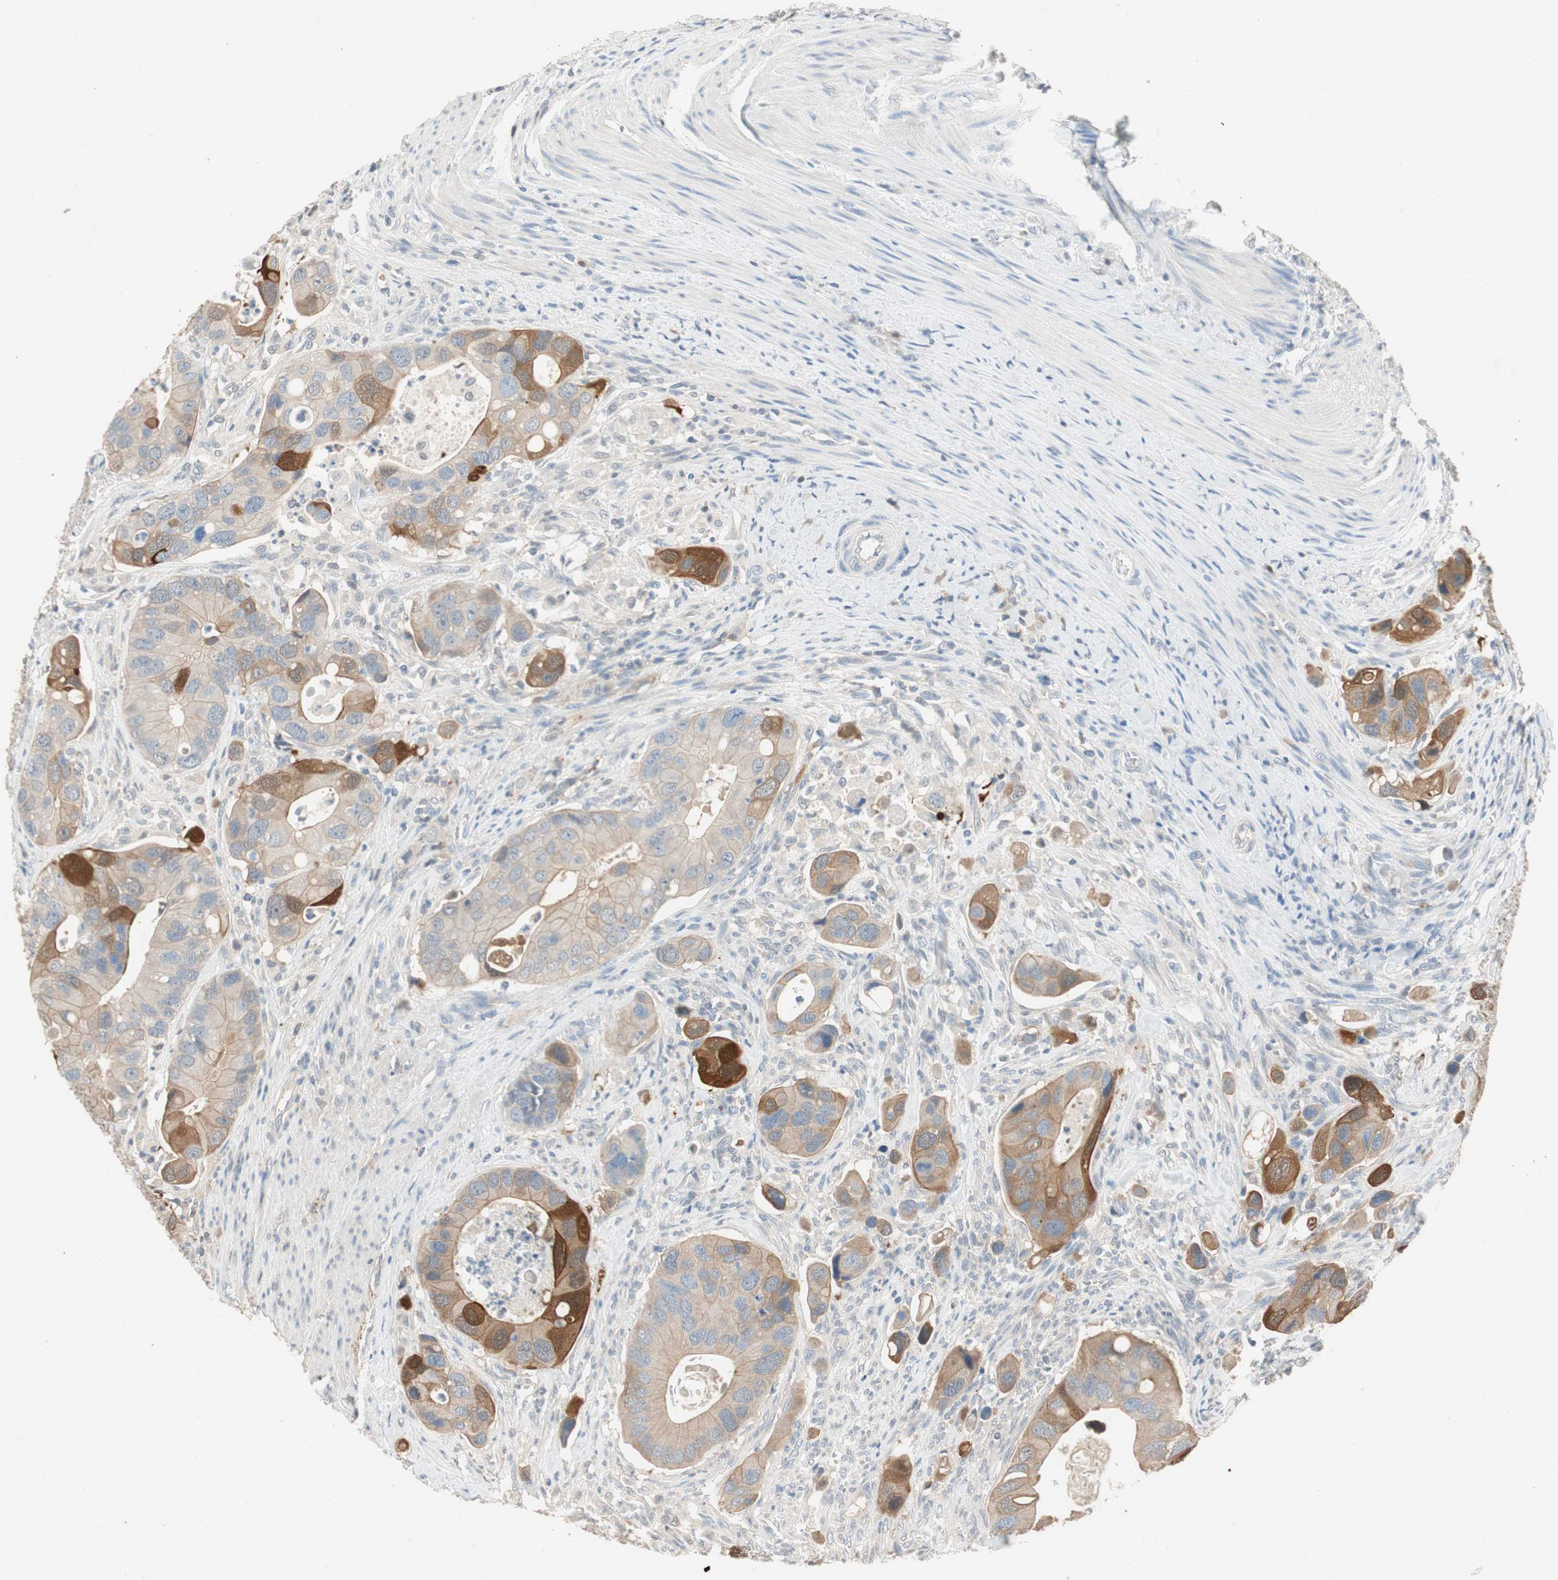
{"staining": {"intensity": "strong", "quantity": "<25%", "location": "cytoplasmic/membranous,nuclear"}, "tissue": "colorectal cancer", "cell_type": "Tumor cells", "image_type": "cancer", "snomed": [{"axis": "morphology", "description": "Adenocarcinoma, NOS"}, {"axis": "topography", "description": "Rectum"}], "caption": "Strong cytoplasmic/membranous and nuclear staining is appreciated in approximately <25% of tumor cells in colorectal cancer. (DAB IHC, brown staining for protein, blue staining for nuclei).", "gene": "SERPINB5", "patient": {"sex": "female", "age": 57}}